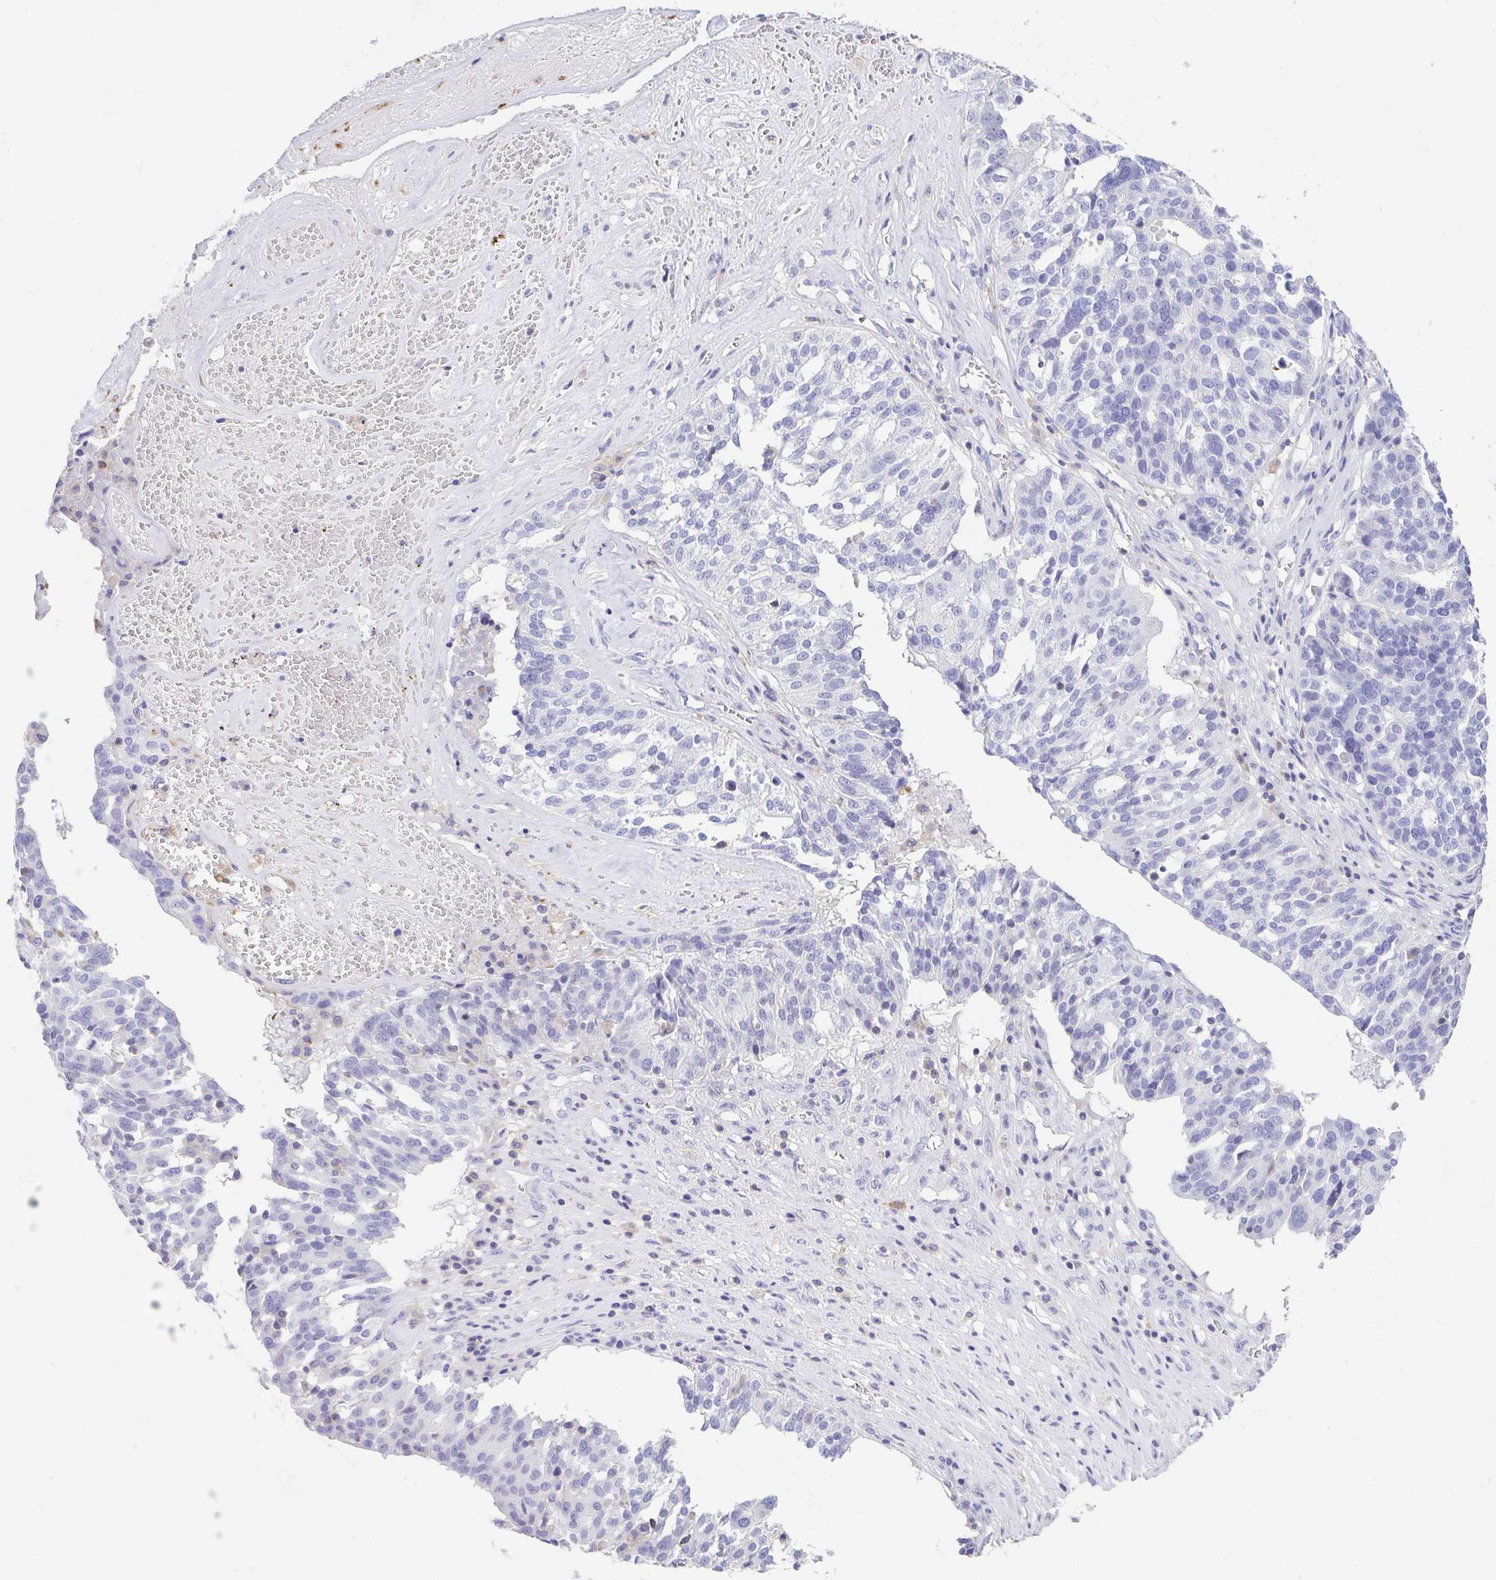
{"staining": {"intensity": "negative", "quantity": "none", "location": "none"}, "tissue": "ovarian cancer", "cell_type": "Tumor cells", "image_type": "cancer", "snomed": [{"axis": "morphology", "description": "Cystadenocarcinoma, serous, NOS"}, {"axis": "topography", "description": "Ovary"}], "caption": "High power microscopy photomicrograph of an immunohistochemistry (IHC) image of serous cystadenocarcinoma (ovarian), revealing no significant positivity in tumor cells. (DAB IHC visualized using brightfield microscopy, high magnification).", "gene": "ARPP21", "patient": {"sex": "female", "age": 59}}